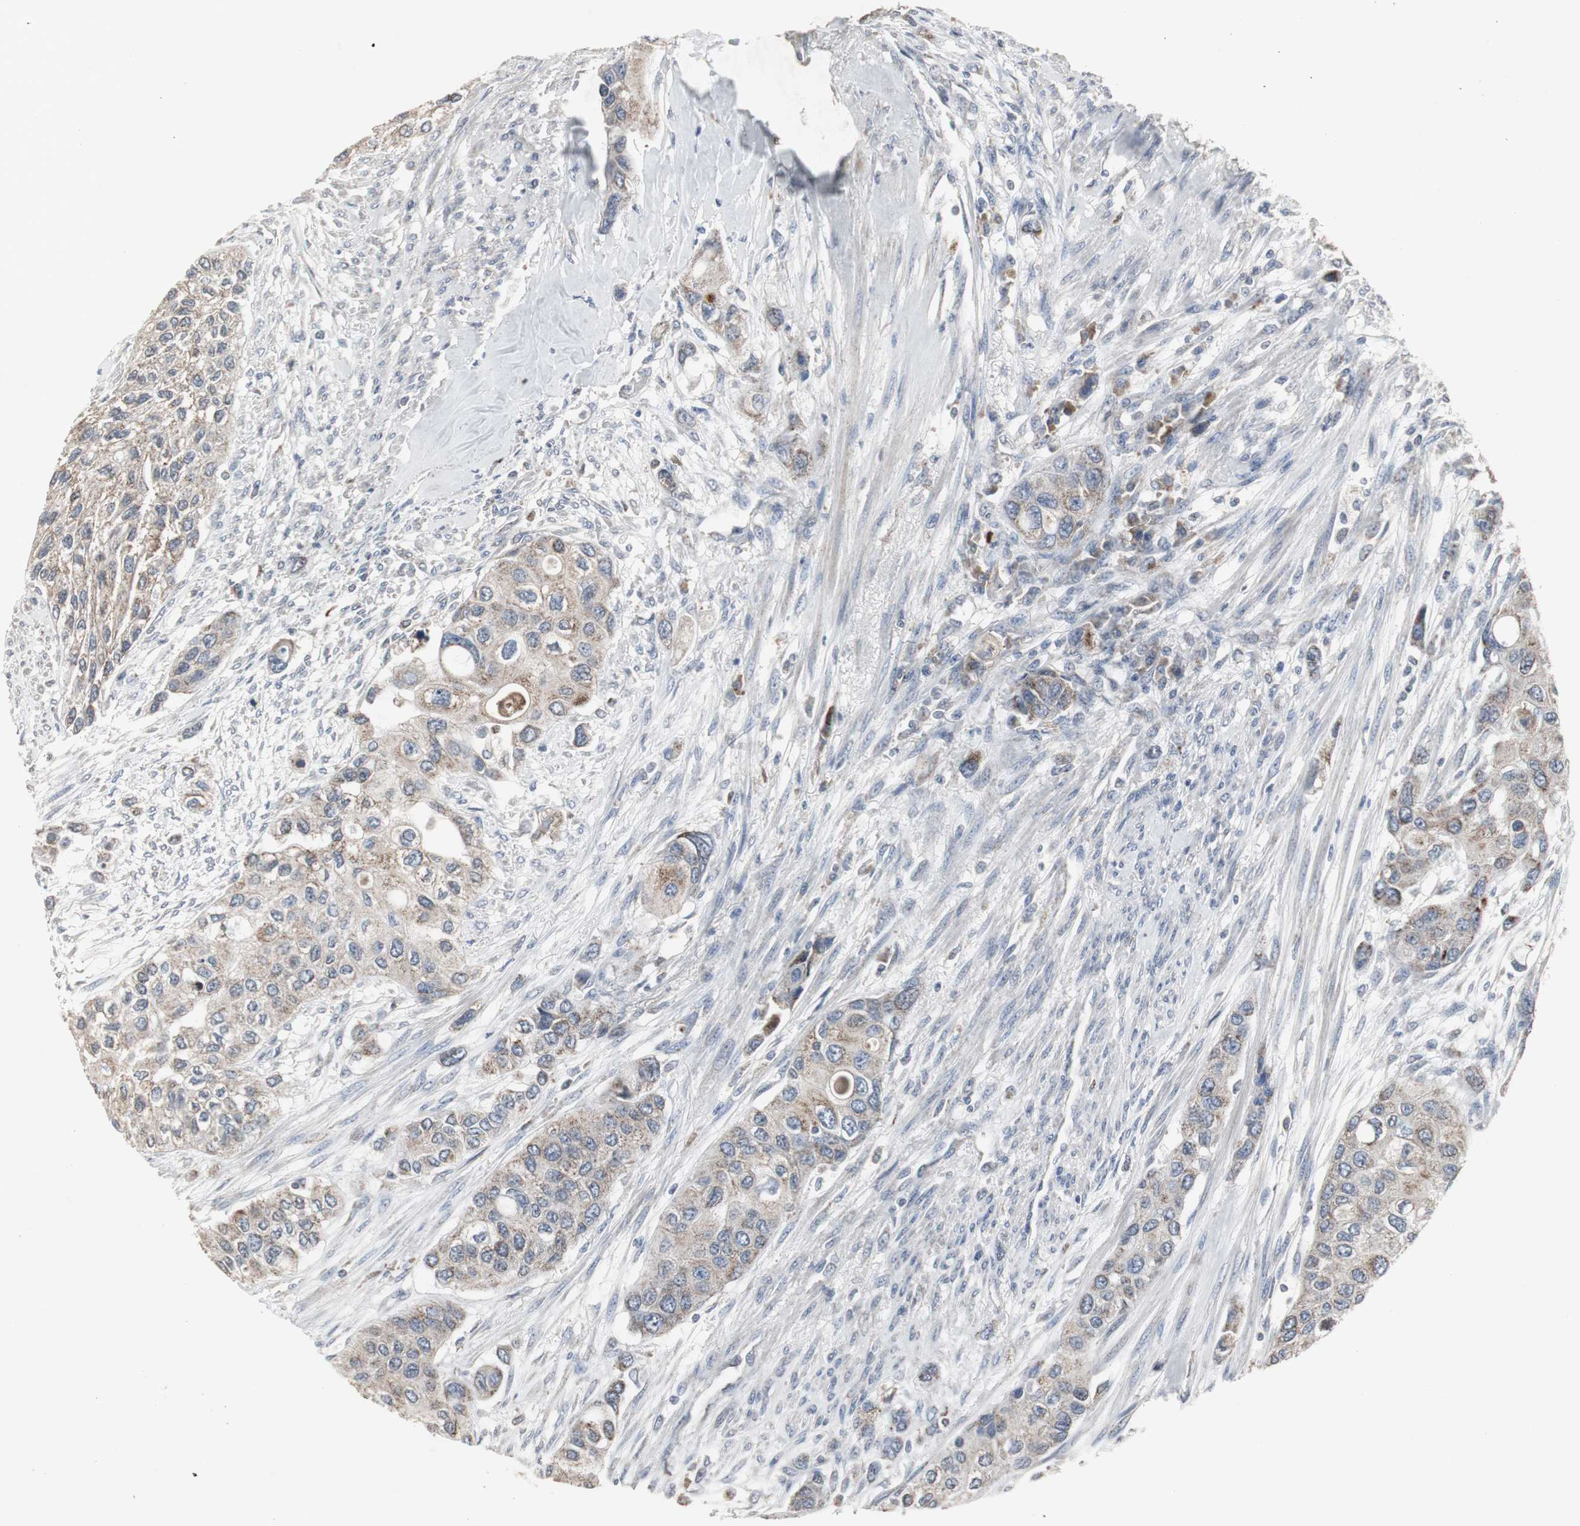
{"staining": {"intensity": "weak", "quantity": ">75%", "location": "cytoplasmic/membranous"}, "tissue": "urothelial cancer", "cell_type": "Tumor cells", "image_type": "cancer", "snomed": [{"axis": "morphology", "description": "Urothelial carcinoma, High grade"}, {"axis": "topography", "description": "Urinary bladder"}], "caption": "The immunohistochemical stain shows weak cytoplasmic/membranous positivity in tumor cells of urothelial cancer tissue. (DAB = brown stain, brightfield microscopy at high magnification).", "gene": "ACAA1", "patient": {"sex": "female", "age": 56}}